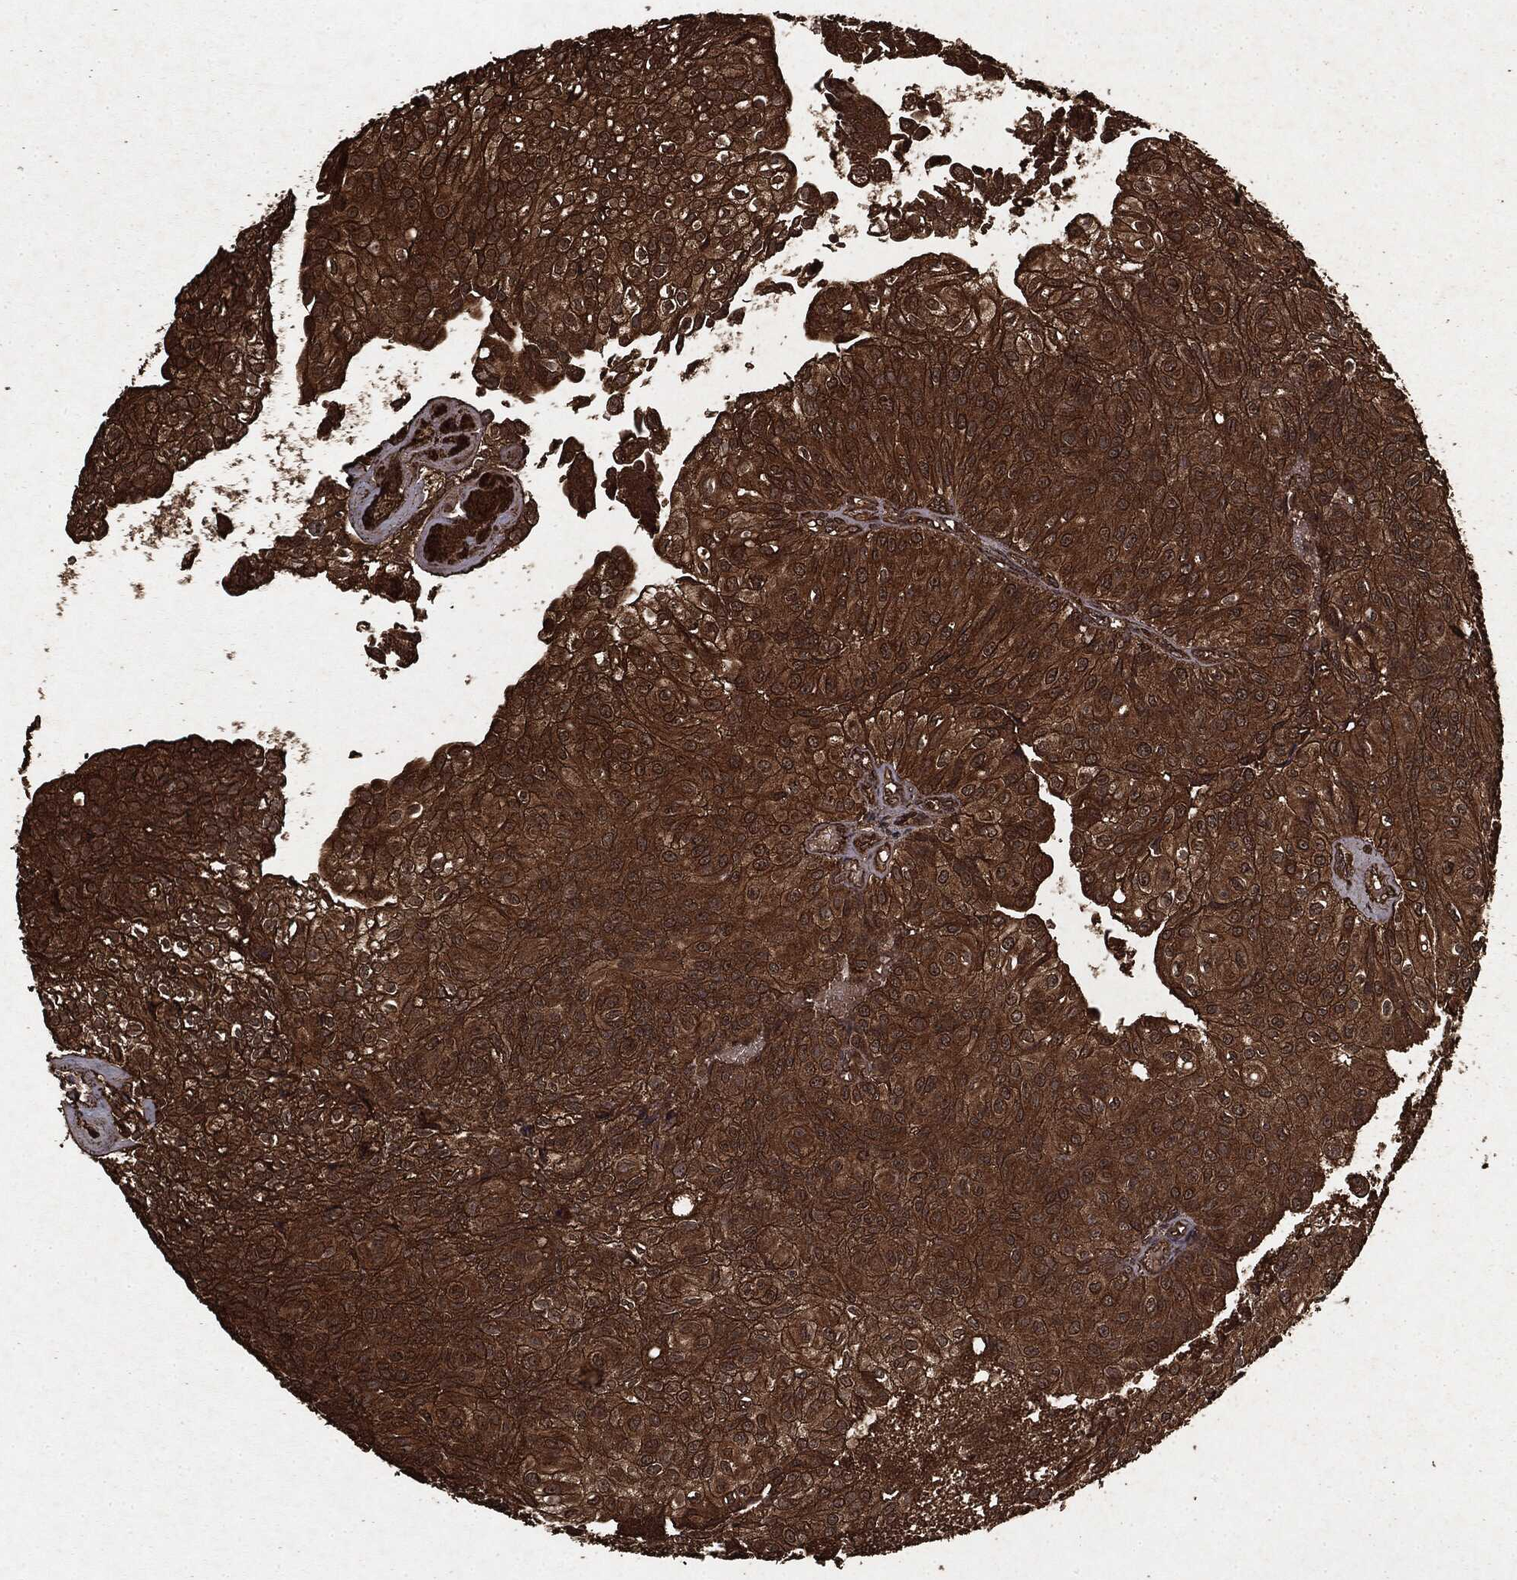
{"staining": {"intensity": "strong", "quantity": ">75%", "location": "cytoplasmic/membranous"}, "tissue": "urothelial cancer", "cell_type": "Tumor cells", "image_type": "cancer", "snomed": [{"axis": "morphology", "description": "Urothelial carcinoma, Low grade"}, {"axis": "topography", "description": "Urinary bladder"}], "caption": "Protein expression by immunohistochemistry (IHC) reveals strong cytoplasmic/membranous staining in approximately >75% of tumor cells in urothelial carcinoma (low-grade). The staining was performed using DAB (3,3'-diaminobenzidine) to visualize the protein expression in brown, while the nuclei were stained in blue with hematoxylin (Magnification: 20x).", "gene": "ARAF", "patient": {"sex": "male", "age": 89}}